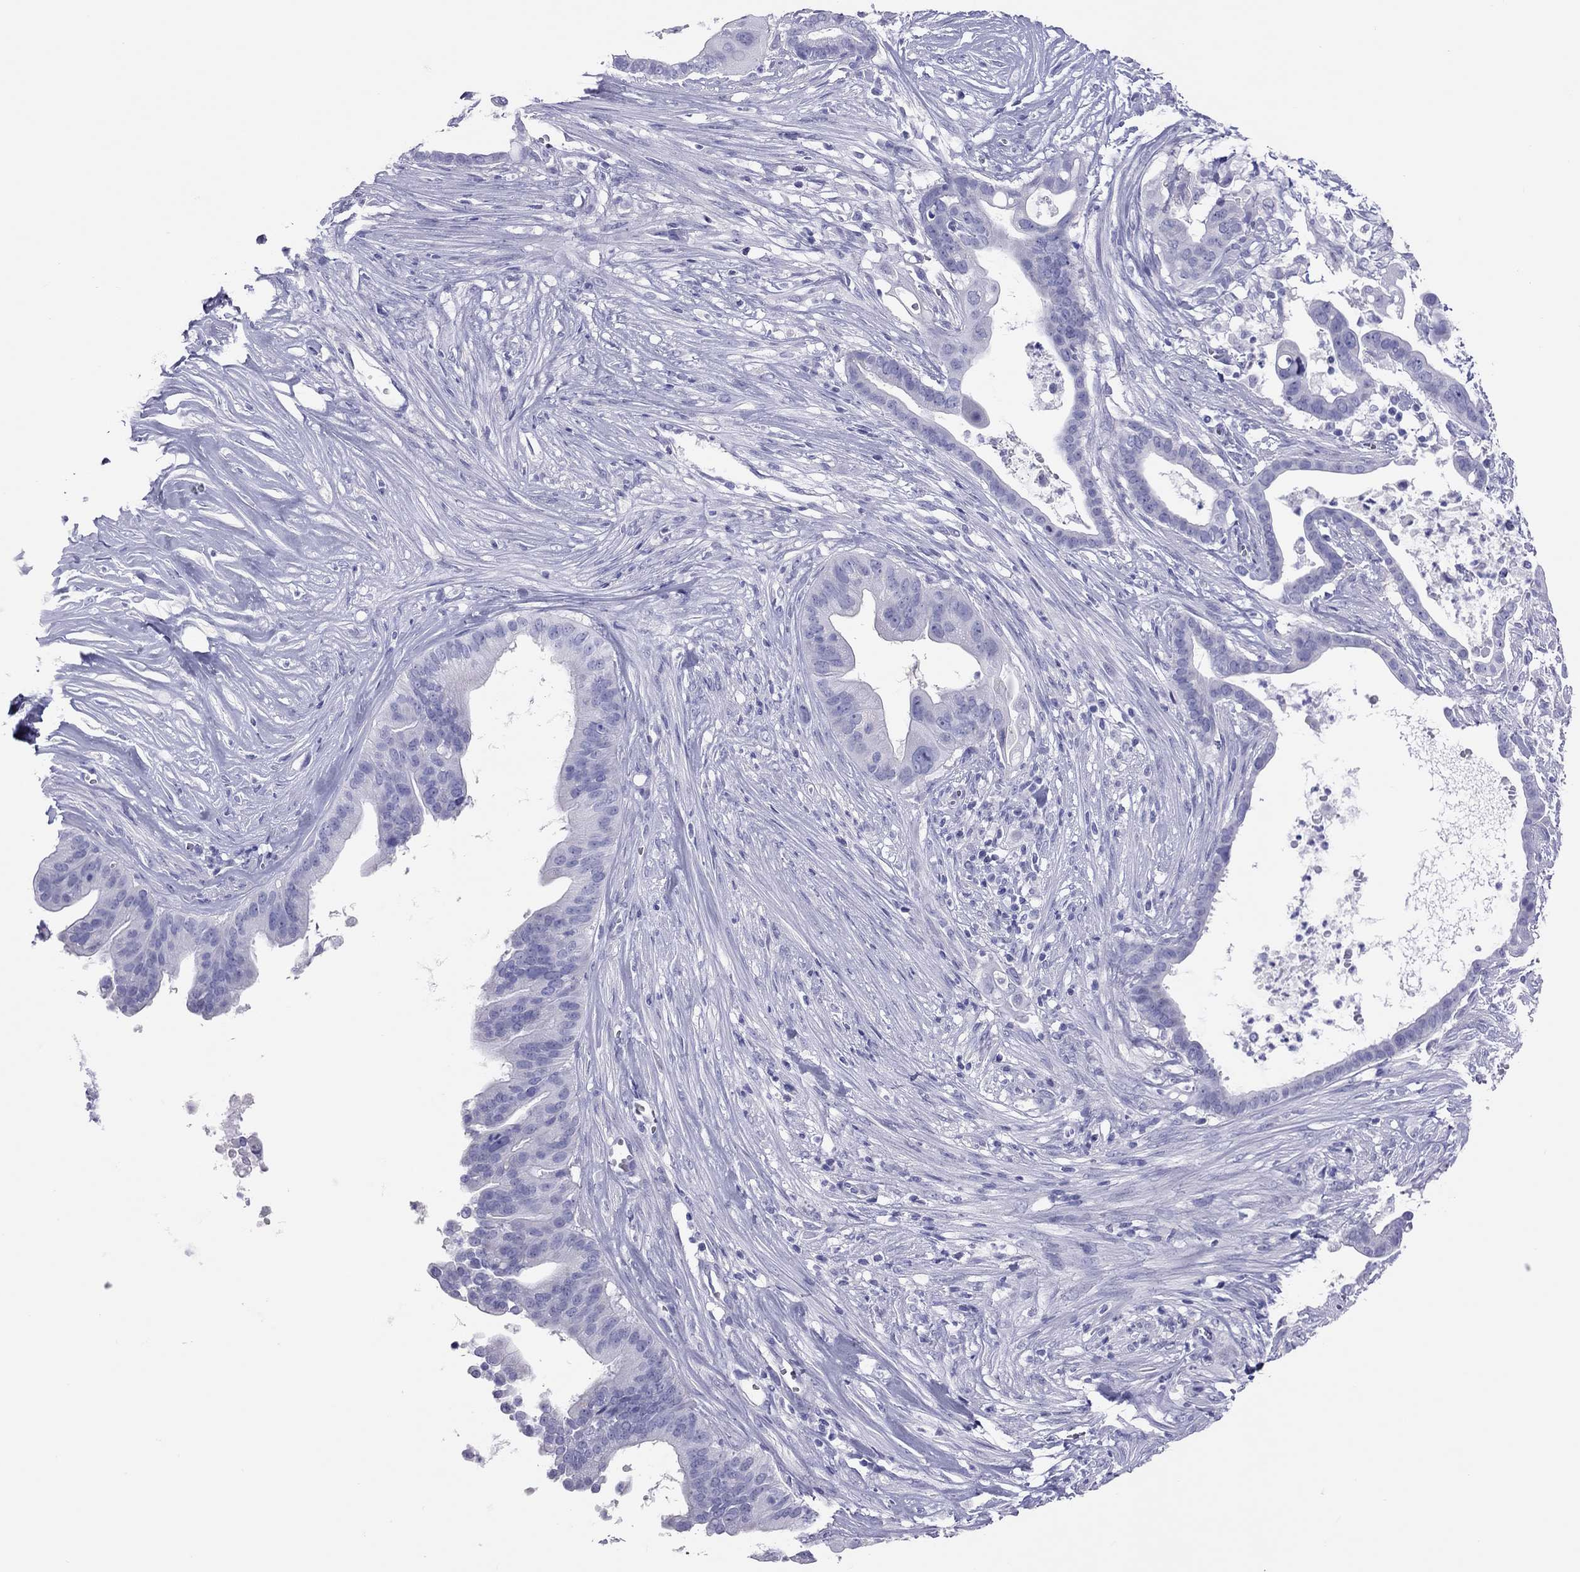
{"staining": {"intensity": "negative", "quantity": "none", "location": "none"}, "tissue": "pancreatic cancer", "cell_type": "Tumor cells", "image_type": "cancer", "snomed": [{"axis": "morphology", "description": "Adenocarcinoma, NOS"}, {"axis": "topography", "description": "Pancreas"}], "caption": "Protein analysis of pancreatic cancer (adenocarcinoma) displays no significant positivity in tumor cells.", "gene": "PSMB11", "patient": {"sex": "male", "age": 61}}